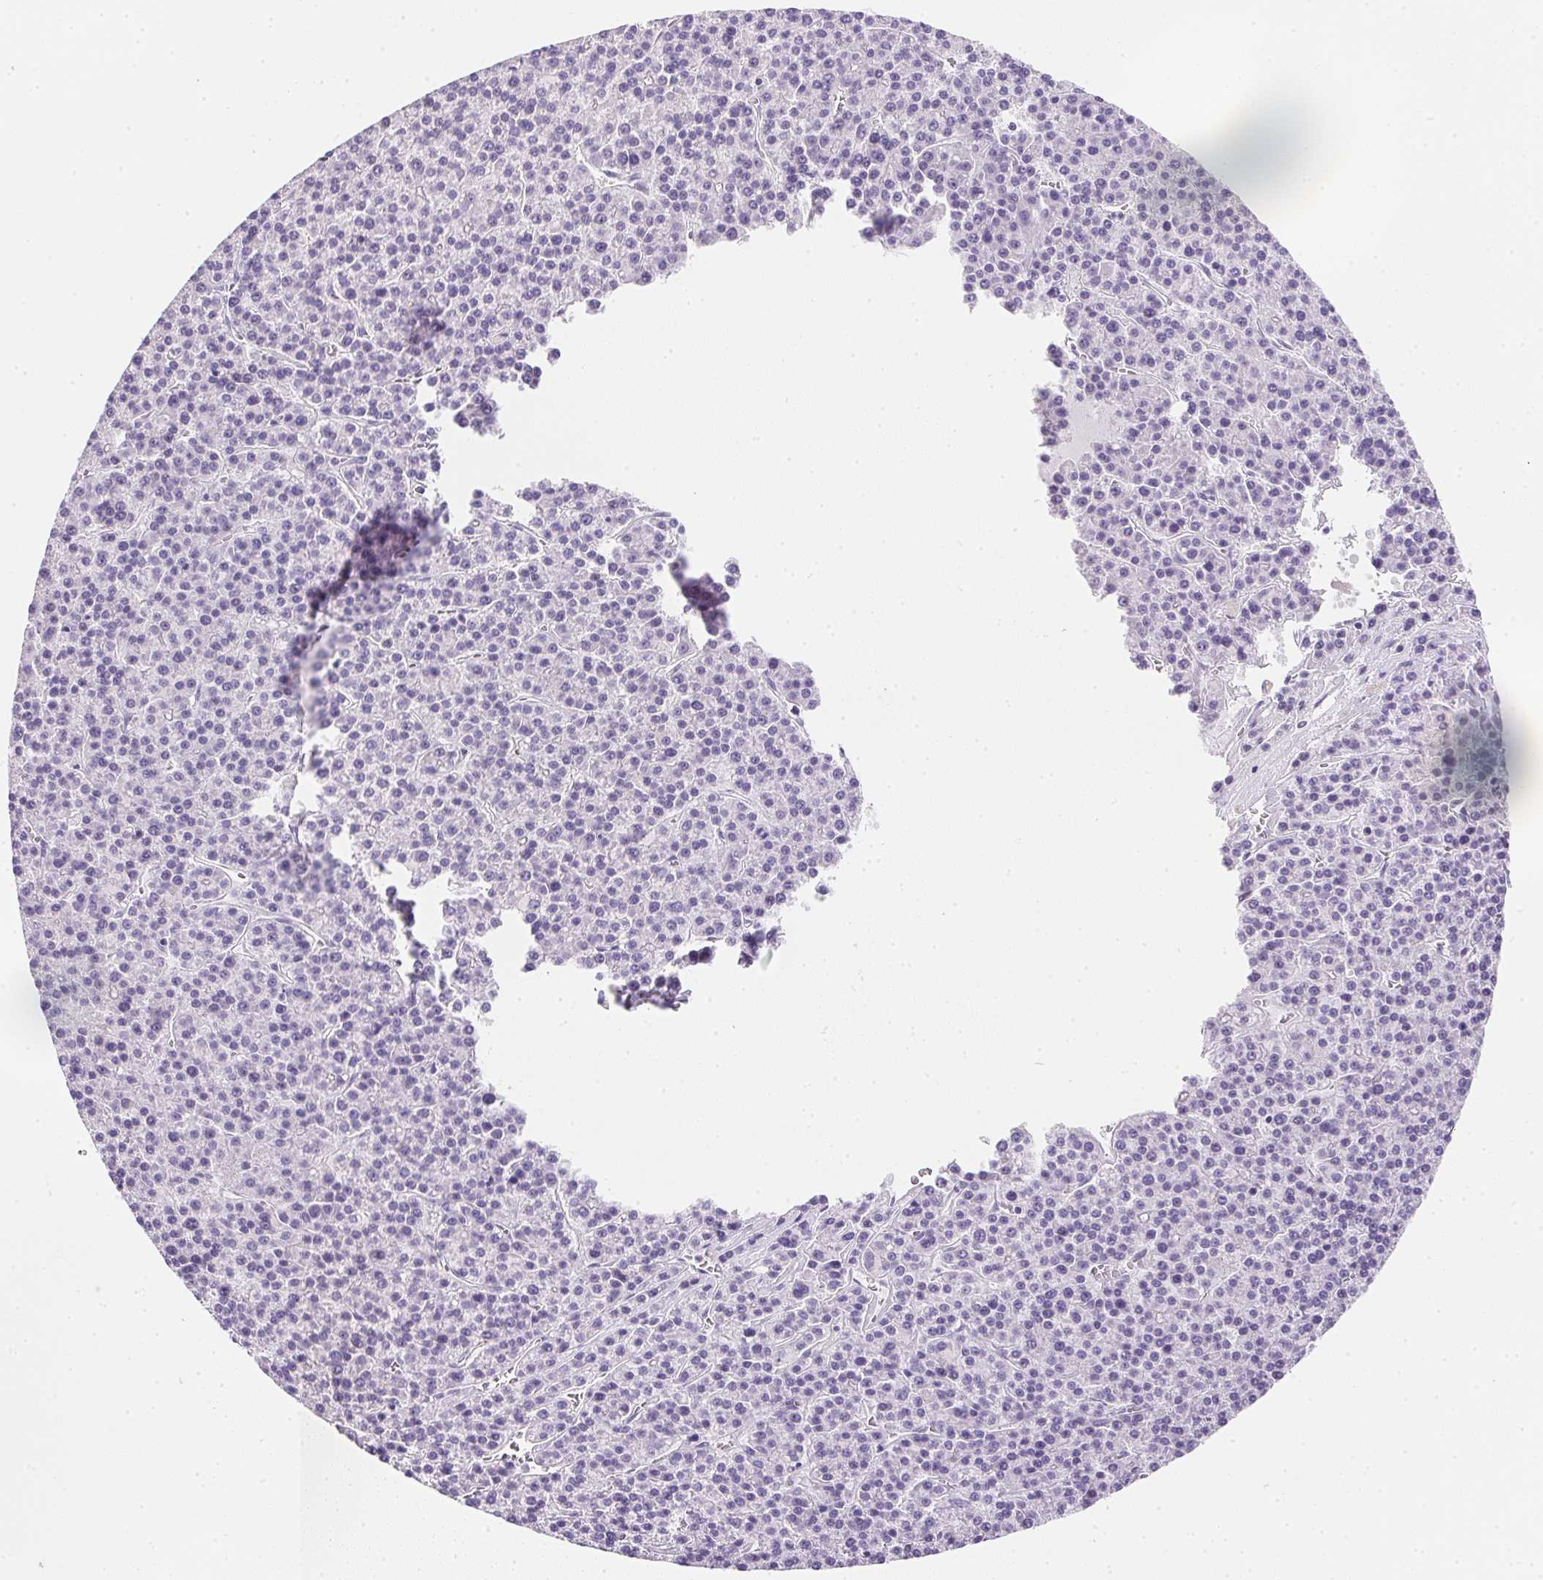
{"staining": {"intensity": "negative", "quantity": "none", "location": "none"}, "tissue": "liver cancer", "cell_type": "Tumor cells", "image_type": "cancer", "snomed": [{"axis": "morphology", "description": "Carcinoma, Hepatocellular, NOS"}, {"axis": "topography", "description": "Liver"}], "caption": "DAB (3,3'-diaminobenzidine) immunohistochemical staining of liver cancer (hepatocellular carcinoma) reveals no significant expression in tumor cells. (IHC, brightfield microscopy, high magnification).", "gene": "AQP5", "patient": {"sex": "female", "age": 58}}